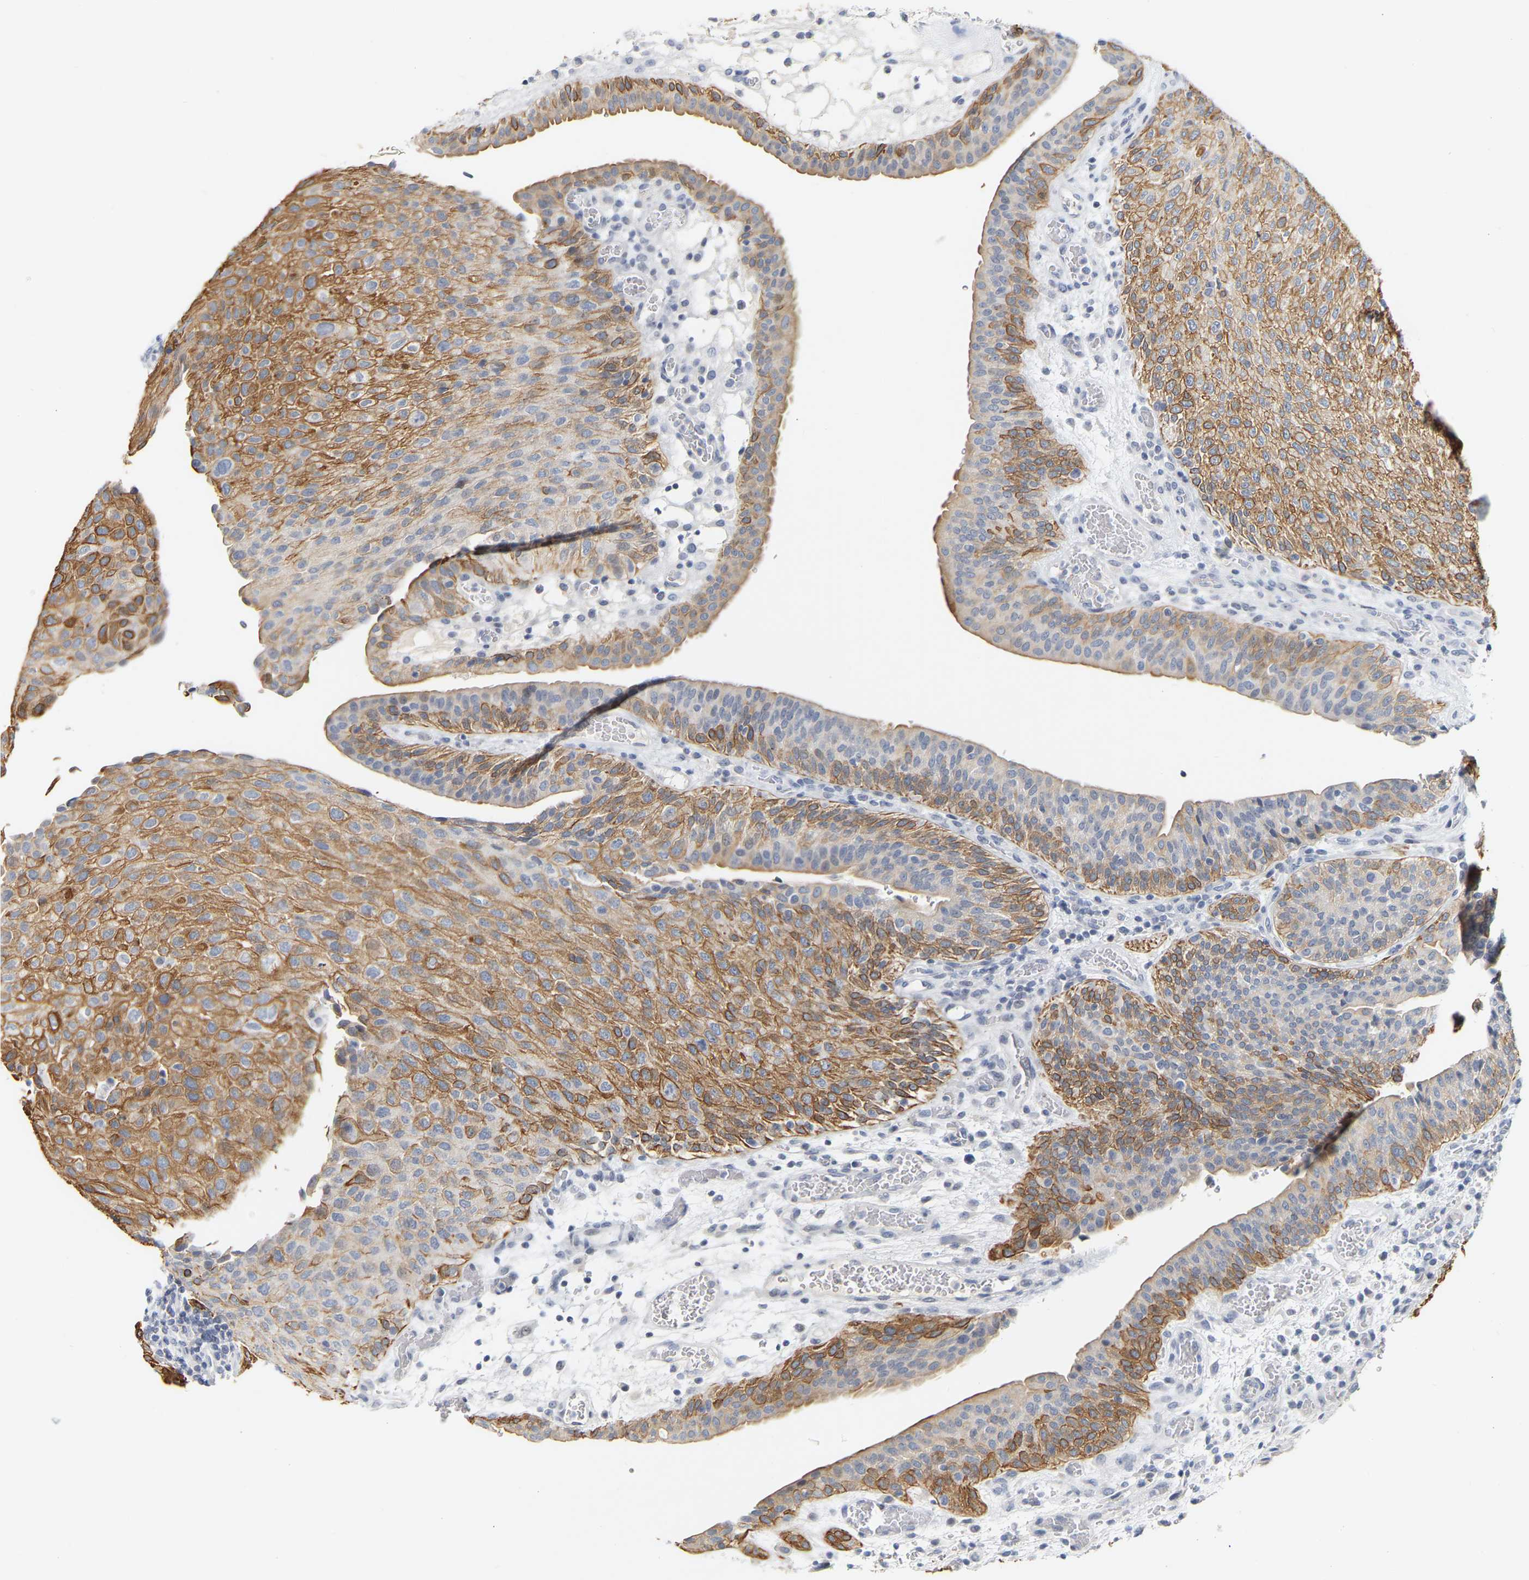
{"staining": {"intensity": "moderate", "quantity": ">75%", "location": "cytoplasmic/membranous"}, "tissue": "urothelial cancer", "cell_type": "Tumor cells", "image_type": "cancer", "snomed": [{"axis": "morphology", "description": "Urothelial carcinoma, Low grade"}, {"axis": "morphology", "description": "Urothelial carcinoma, High grade"}, {"axis": "topography", "description": "Urinary bladder"}], "caption": "Immunohistochemical staining of human urothelial carcinoma (high-grade) shows moderate cytoplasmic/membranous protein positivity in approximately >75% of tumor cells. (DAB (3,3'-diaminobenzidine) IHC, brown staining for protein, blue staining for nuclei).", "gene": "KRT76", "patient": {"sex": "male", "age": 35}}